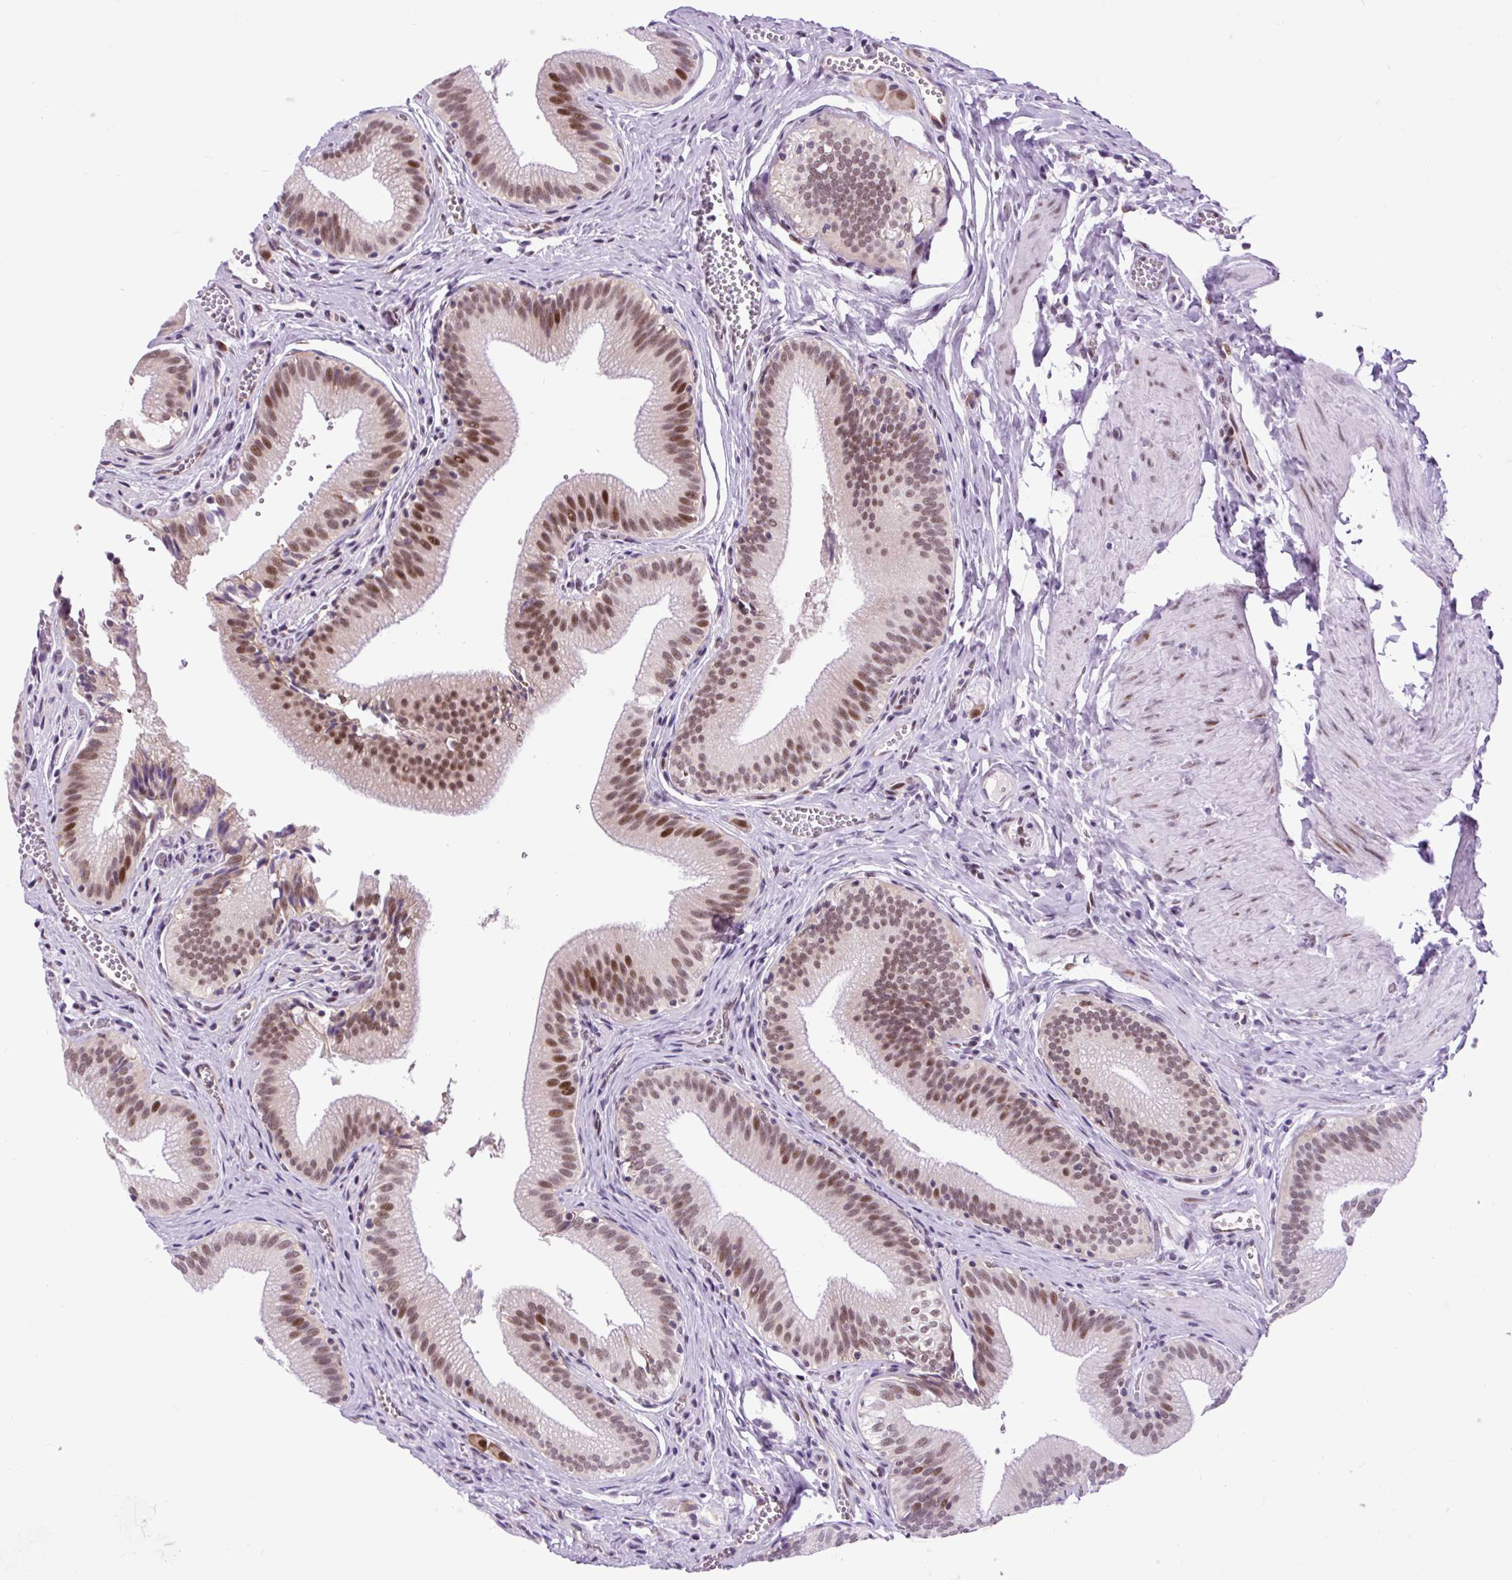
{"staining": {"intensity": "moderate", "quantity": ">75%", "location": "nuclear"}, "tissue": "gallbladder", "cell_type": "Glandular cells", "image_type": "normal", "snomed": [{"axis": "morphology", "description": "Normal tissue, NOS"}, {"axis": "topography", "description": "Gallbladder"}, {"axis": "topography", "description": "Peripheral nerve tissue"}], "caption": "Immunohistochemical staining of unremarkable human gallbladder displays >75% levels of moderate nuclear protein staining in approximately >75% of glandular cells.", "gene": "CLK2", "patient": {"sex": "male", "age": 17}}